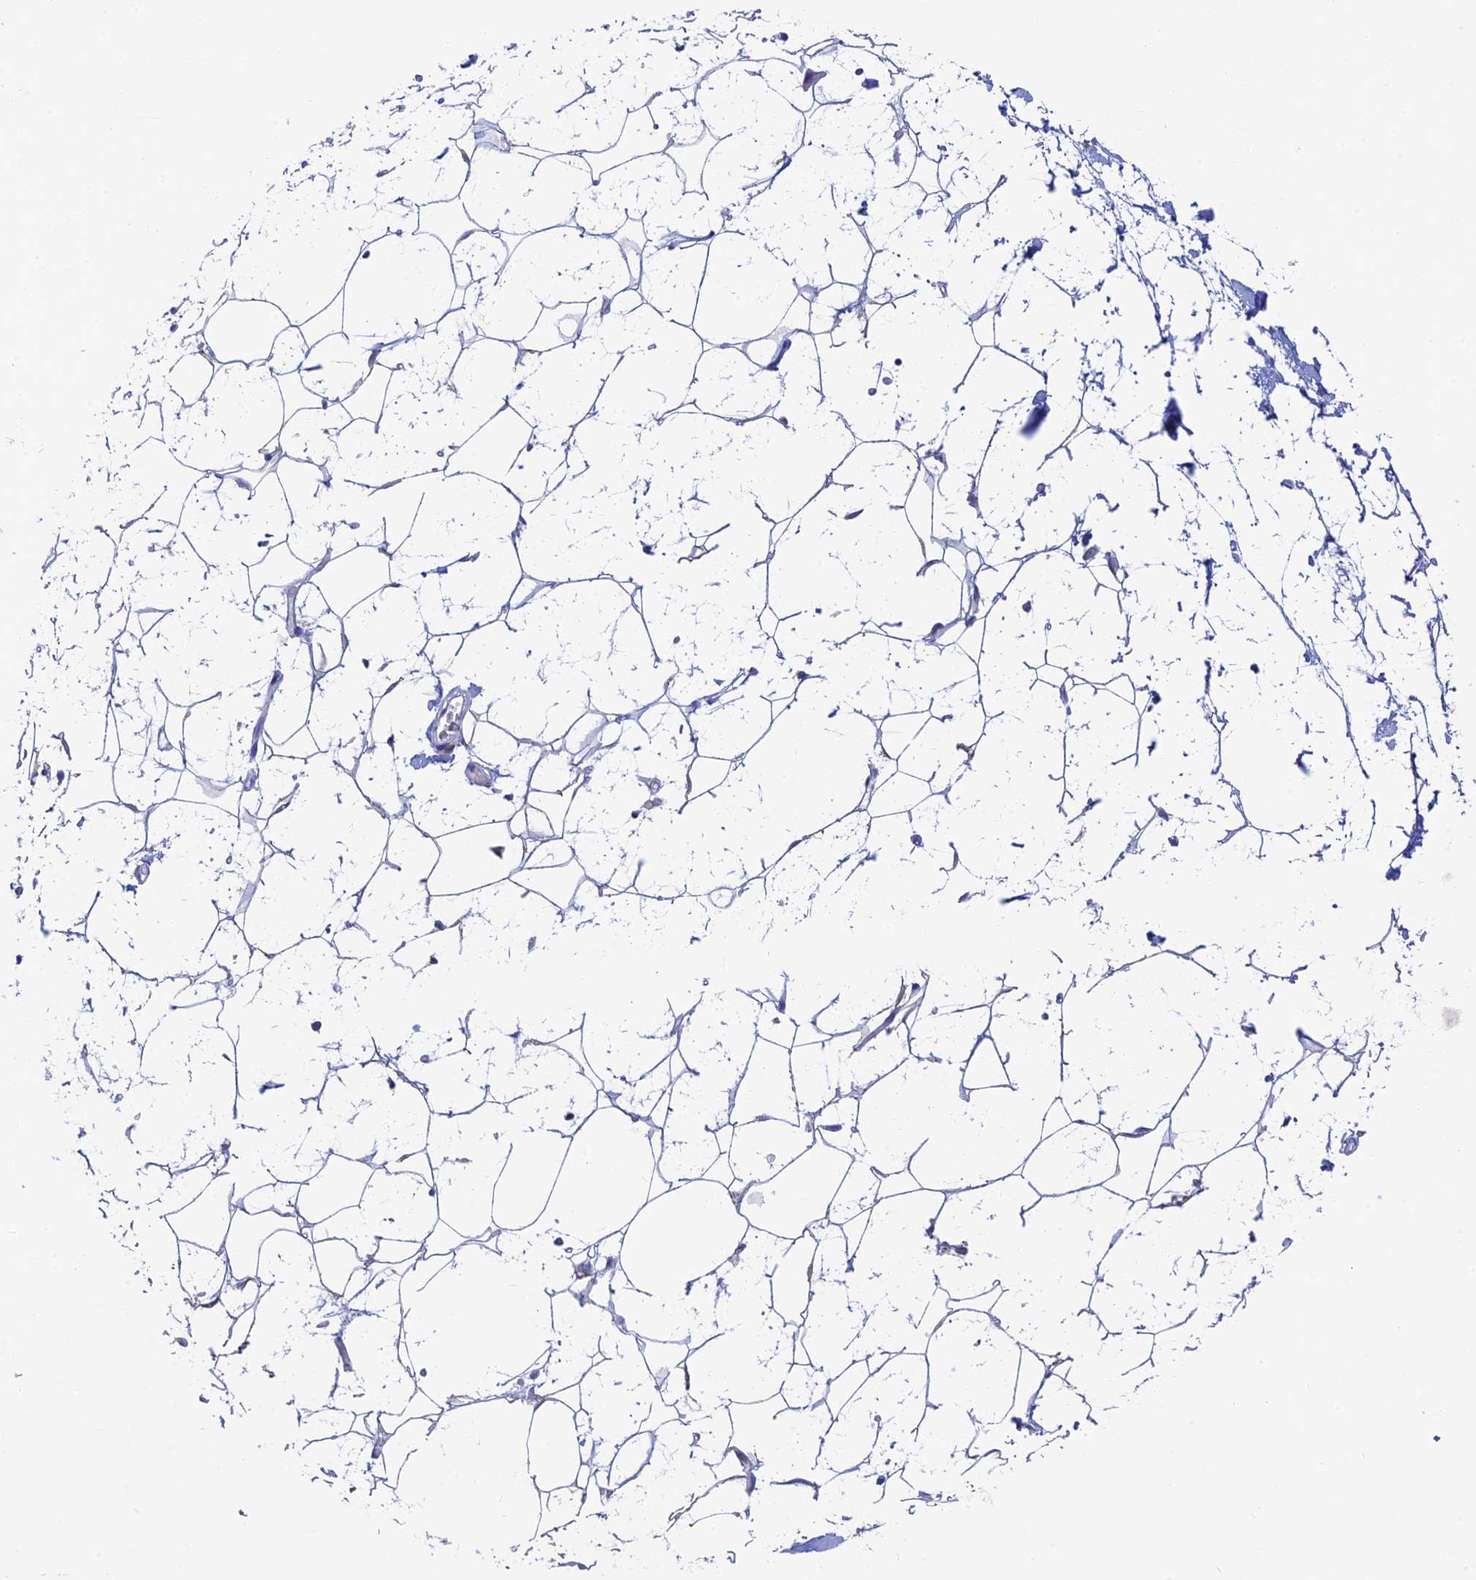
{"staining": {"intensity": "negative", "quantity": "none", "location": "none"}, "tissue": "adipose tissue", "cell_type": "Adipocytes", "image_type": "normal", "snomed": [{"axis": "morphology", "description": "Normal tissue, NOS"}, {"axis": "topography", "description": "Breast"}], "caption": "Adipocytes are negative for brown protein staining in unremarkable adipose tissue. The staining was performed using DAB (3,3'-diaminobenzidine) to visualize the protein expression in brown, while the nuclei were stained in blue with hematoxylin (Magnification: 20x).", "gene": "REXO5", "patient": {"sex": "female", "age": 26}}